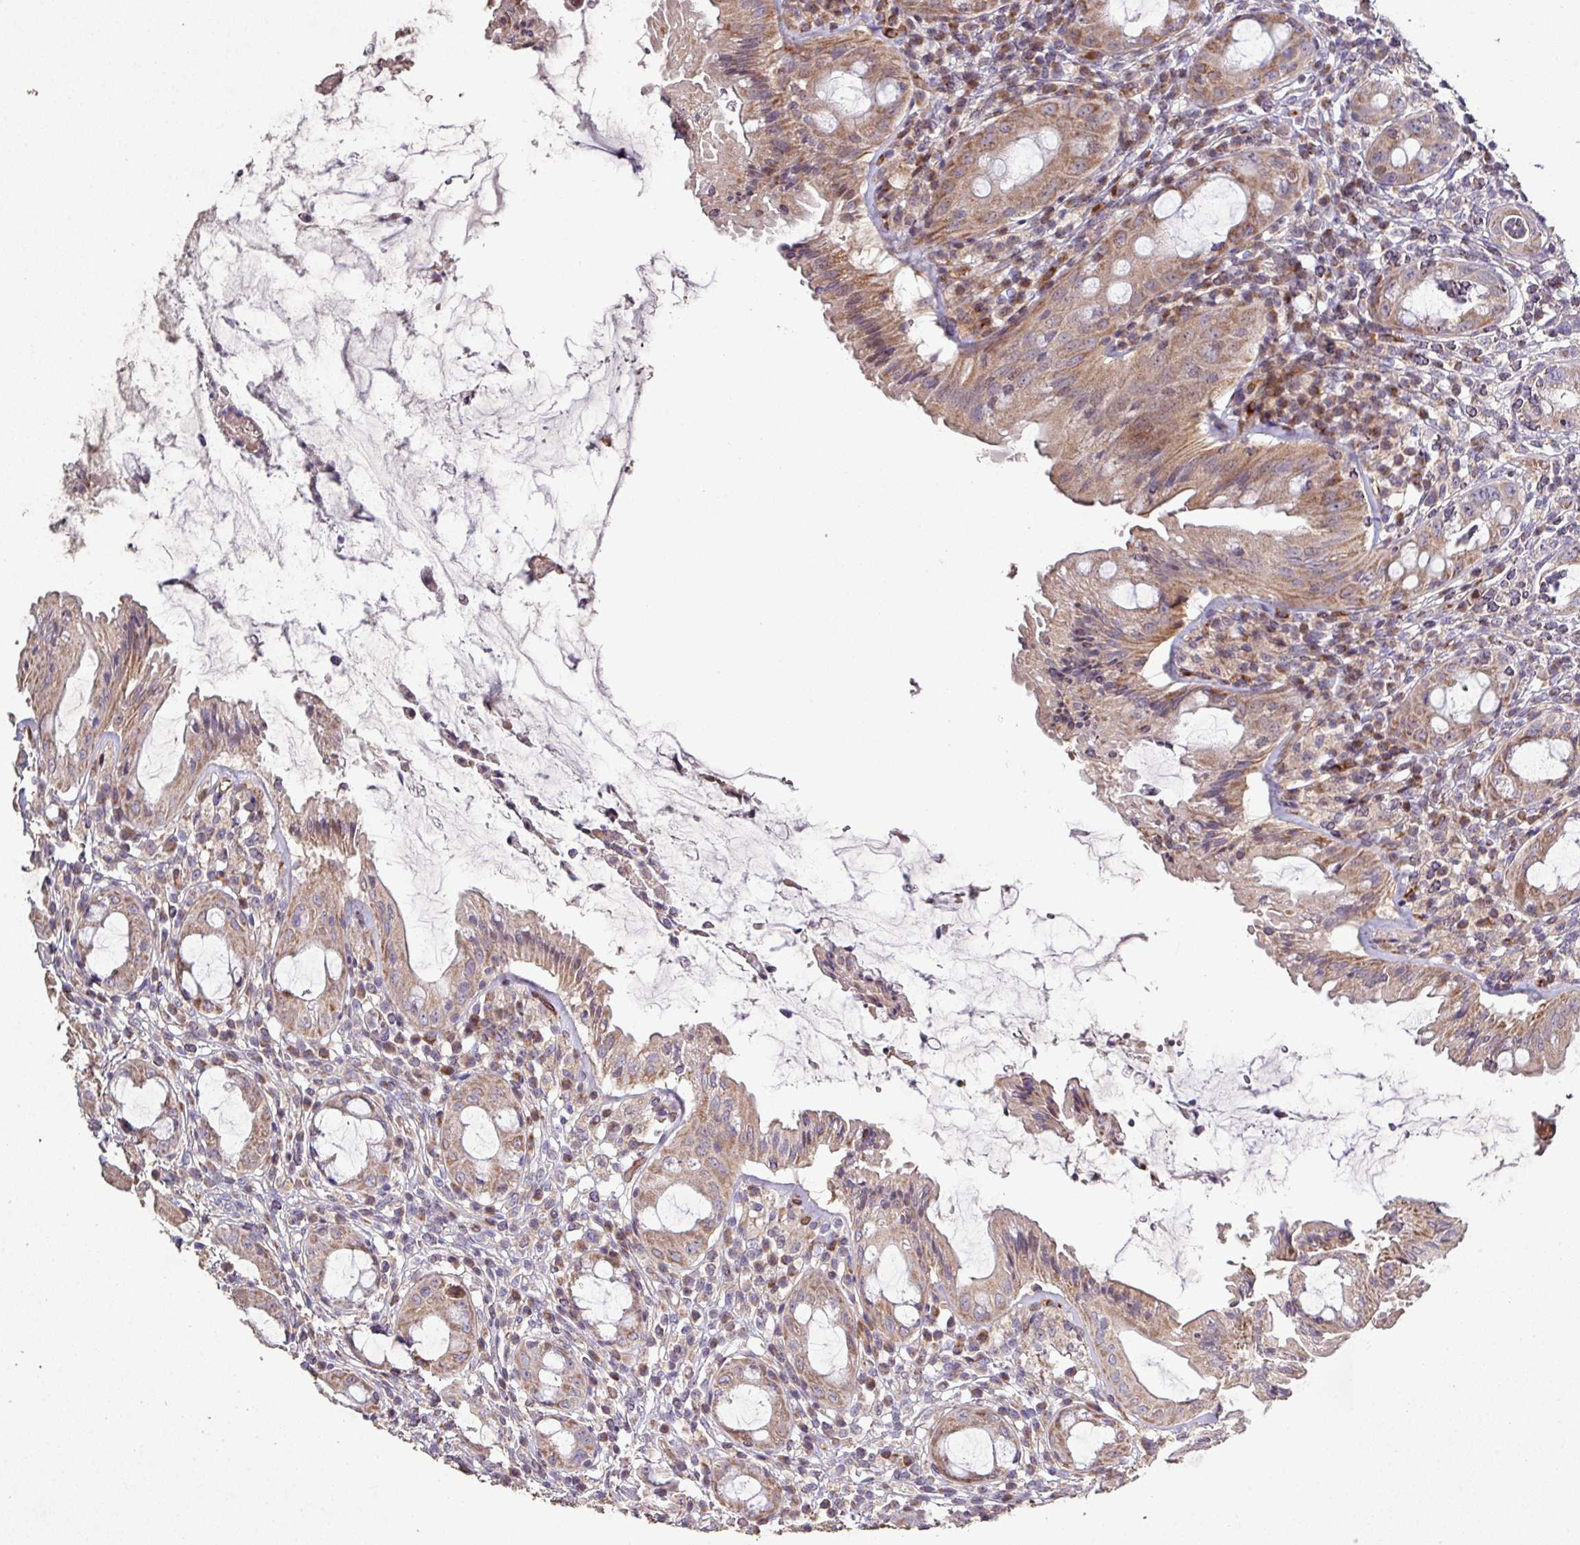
{"staining": {"intensity": "moderate", "quantity": "25%-75%", "location": "cytoplasmic/membranous"}, "tissue": "rectum", "cell_type": "Glandular cells", "image_type": "normal", "snomed": [{"axis": "morphology", "description": "Normal tissue, NOS"}, {"axis": "topography", "description": "Rectum"}], "caption": "Rectum stained for a protein reveals moderate cytoplasmic/membranous positivity in glandular cells. (DAB (3,3'-diaminobenzidine) = brown stain, brightfield microscopy at high magnification).", "gene": "RPL23A", "patient": {"sex": "female", "age": 57}}